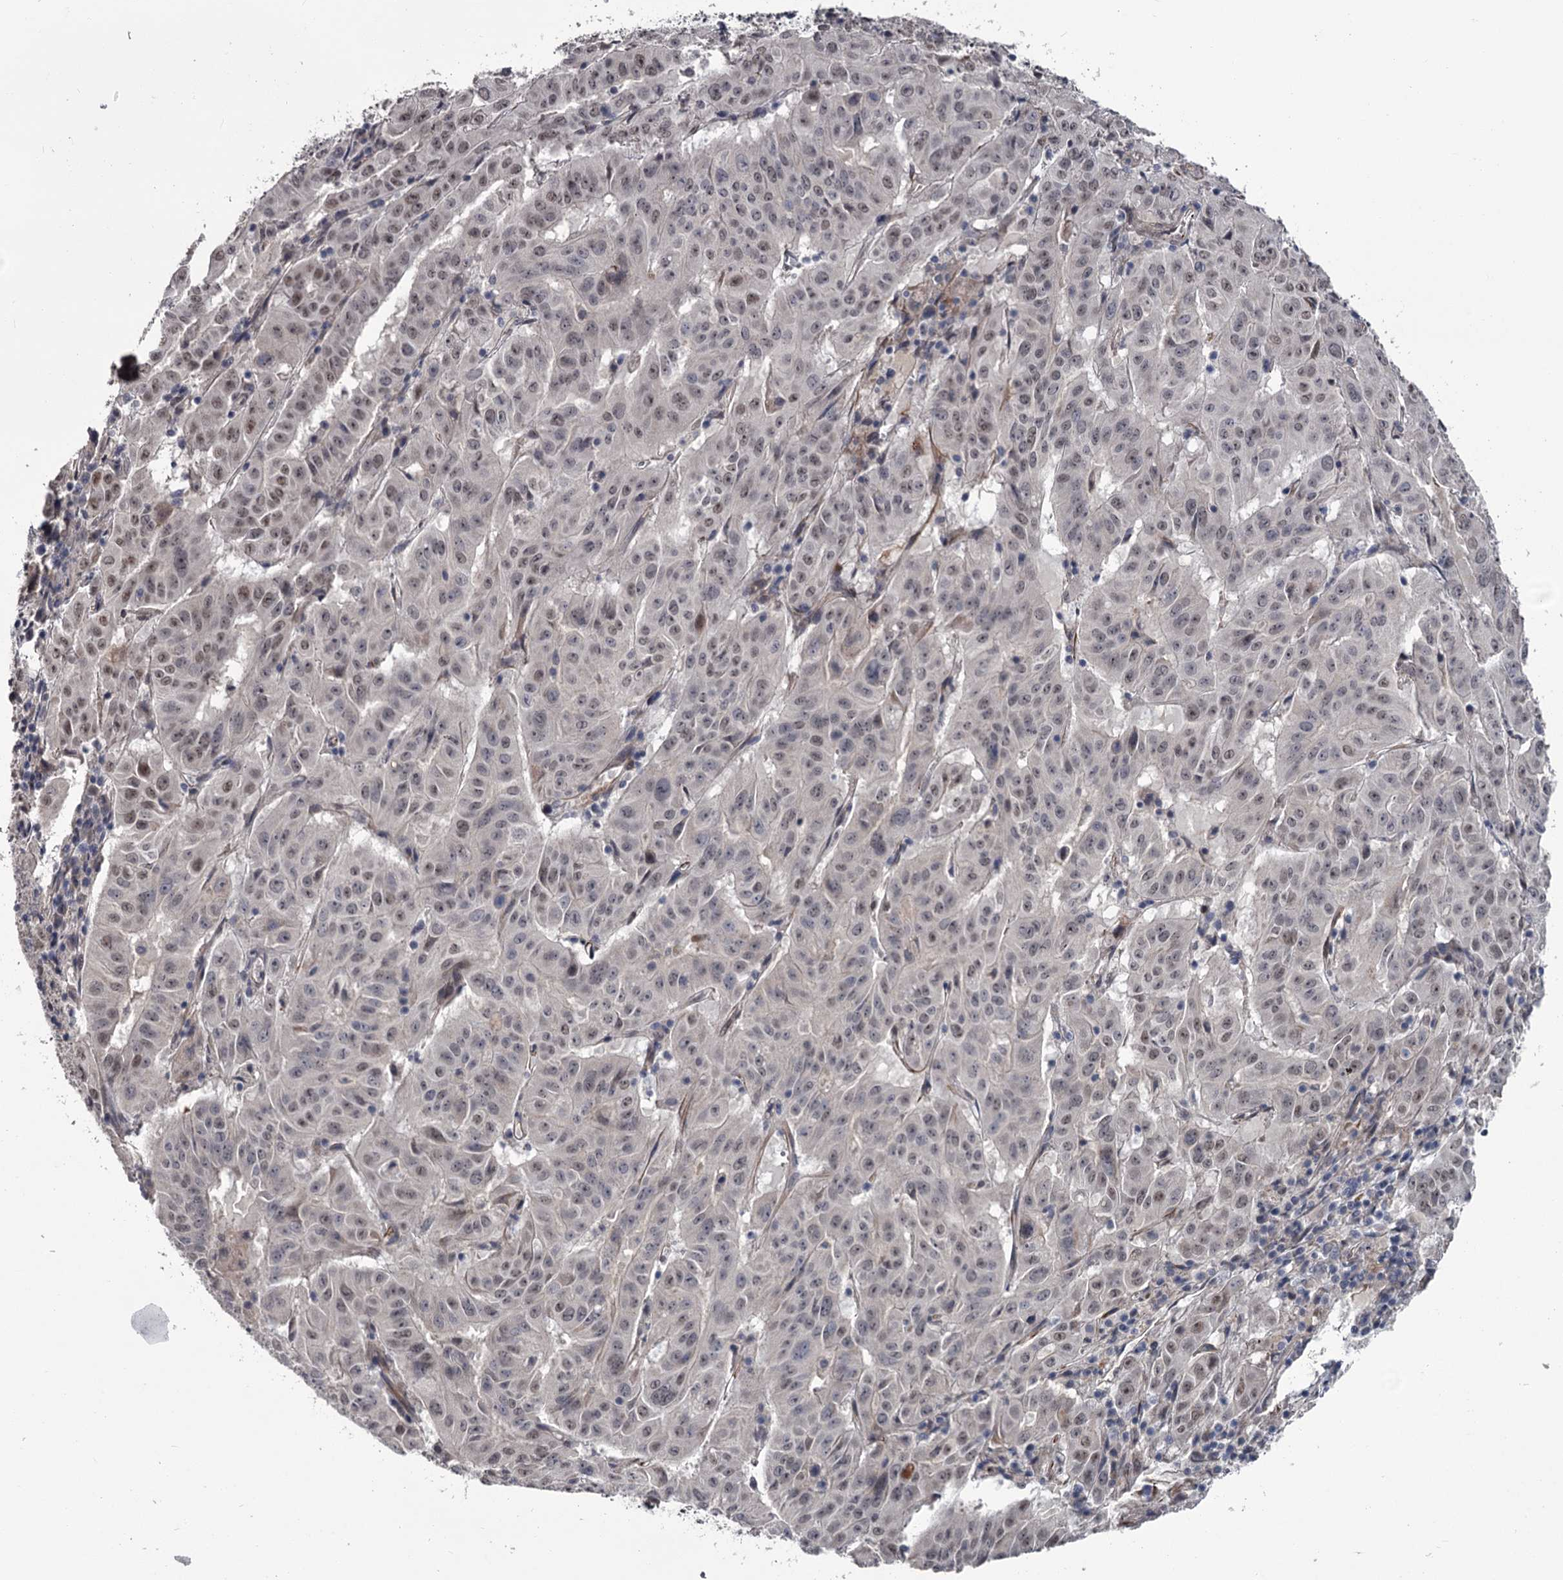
{"staining": {"intensity": "weak", "quantity": "25%-75%", "location": "nuclear"}, "tissue": "pancreatic cancer", "cell_type": "Tumor cells", "image_type": "cancer", "snomed": [{"axis": "morphology", "description": "Adenocarcinoma, NOS"}, {"axis": "topography", "description": "Pancreas"}], "caption": "A histopathology image of human pancreatic adenocarcinoma stained for a protein displays weak nuclear brown staining in tumor cells.", "gene": "PRPF40B", "patient": {"sex": "male", "age": 63}}